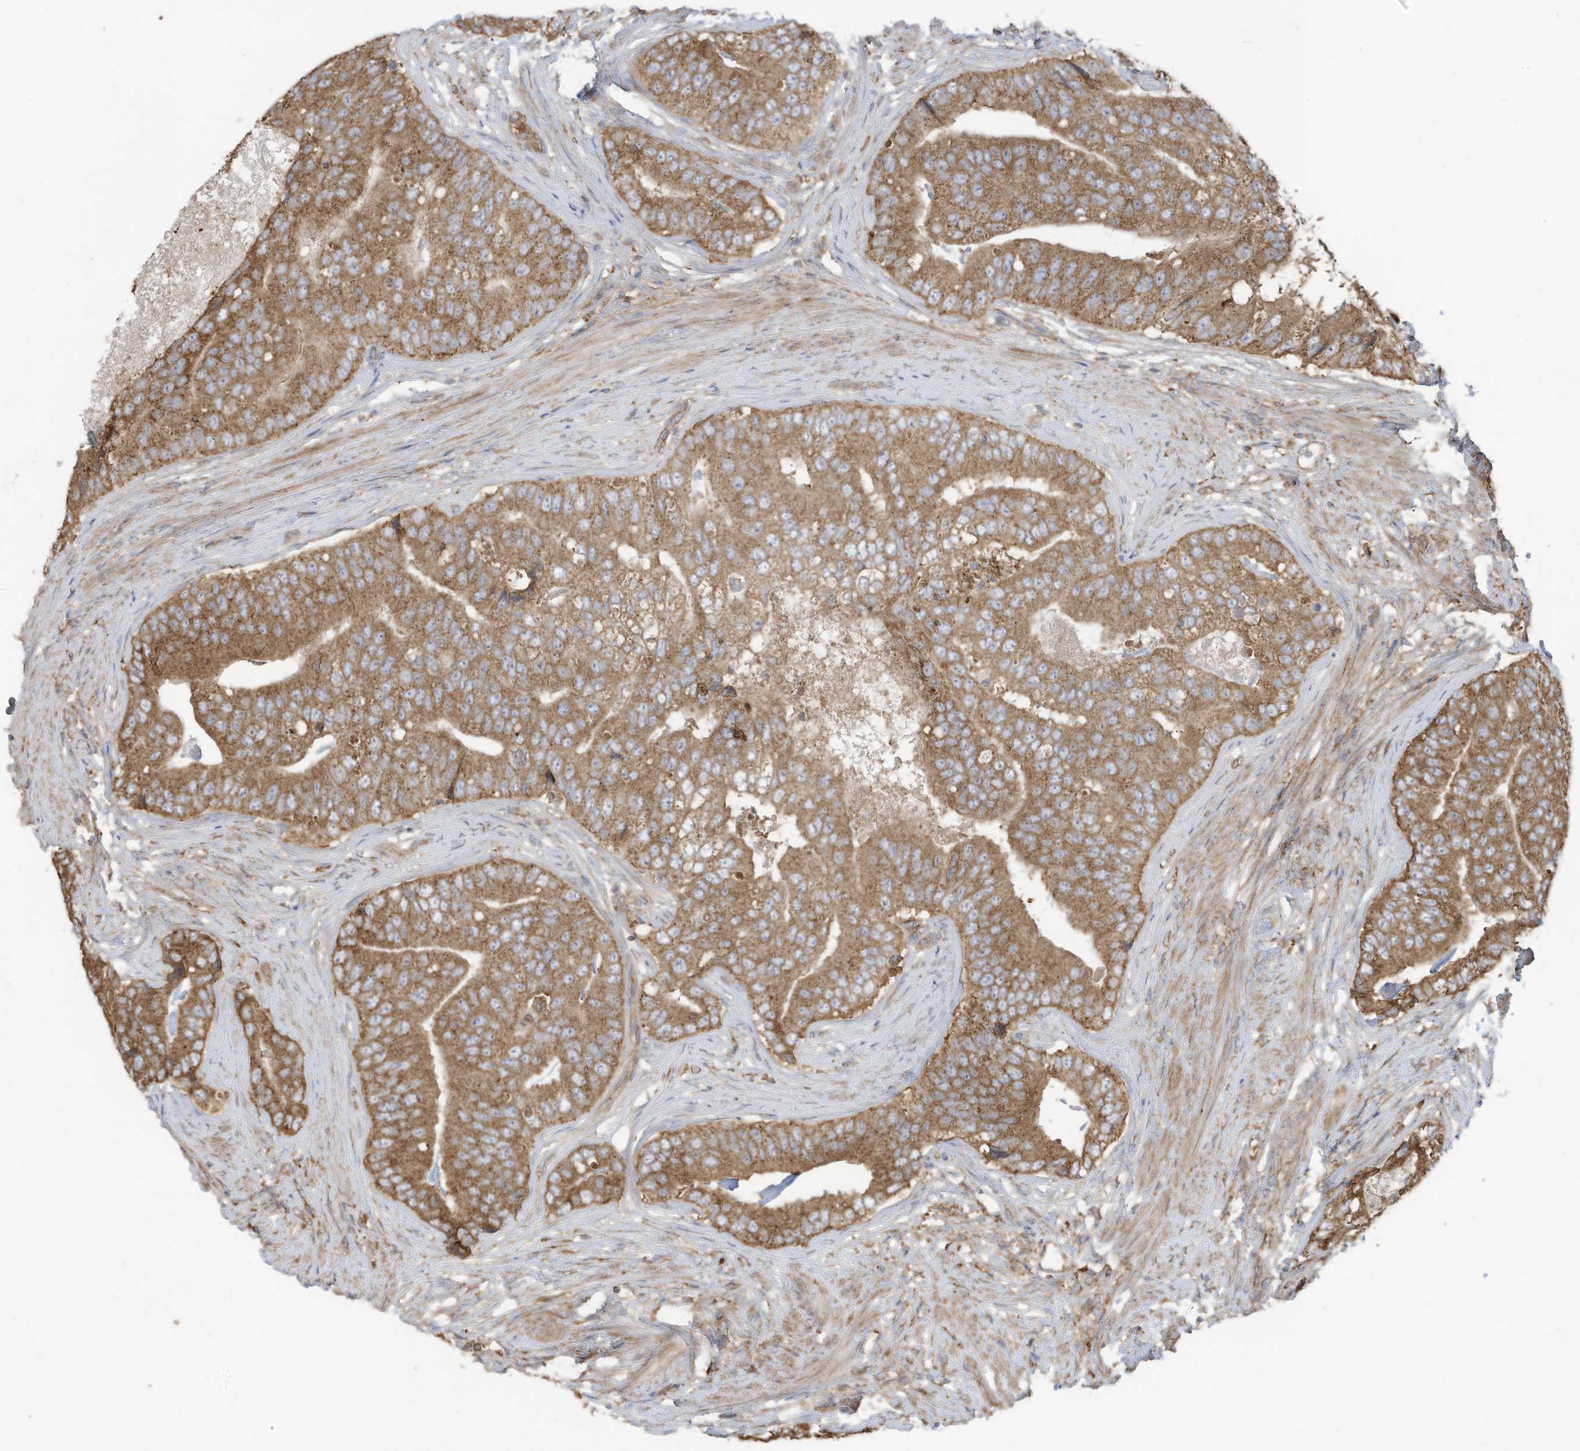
{"staining": {"intensity": "moderate", "quantity": ">75%", "location": "cytoplasmic/membranous"}, "tissue": "prostate cancer", "cell_type": "Tumor cells", "image_type": "cancer", "snomed": [{"axis": "morphology", "description": "Adenocarcinoma, High grade"}, {"axis": "topography", "description": "Prostate"}], "caption": "Human prostate cancer (adenocarcinoma (high-grade)) stained with a brown dye reveals moderate cytoplasmic/membranous positive expression in about >75% of tumor cells.", "gene": "CGAS", "patient": {"sex": "male", "age": 70}}